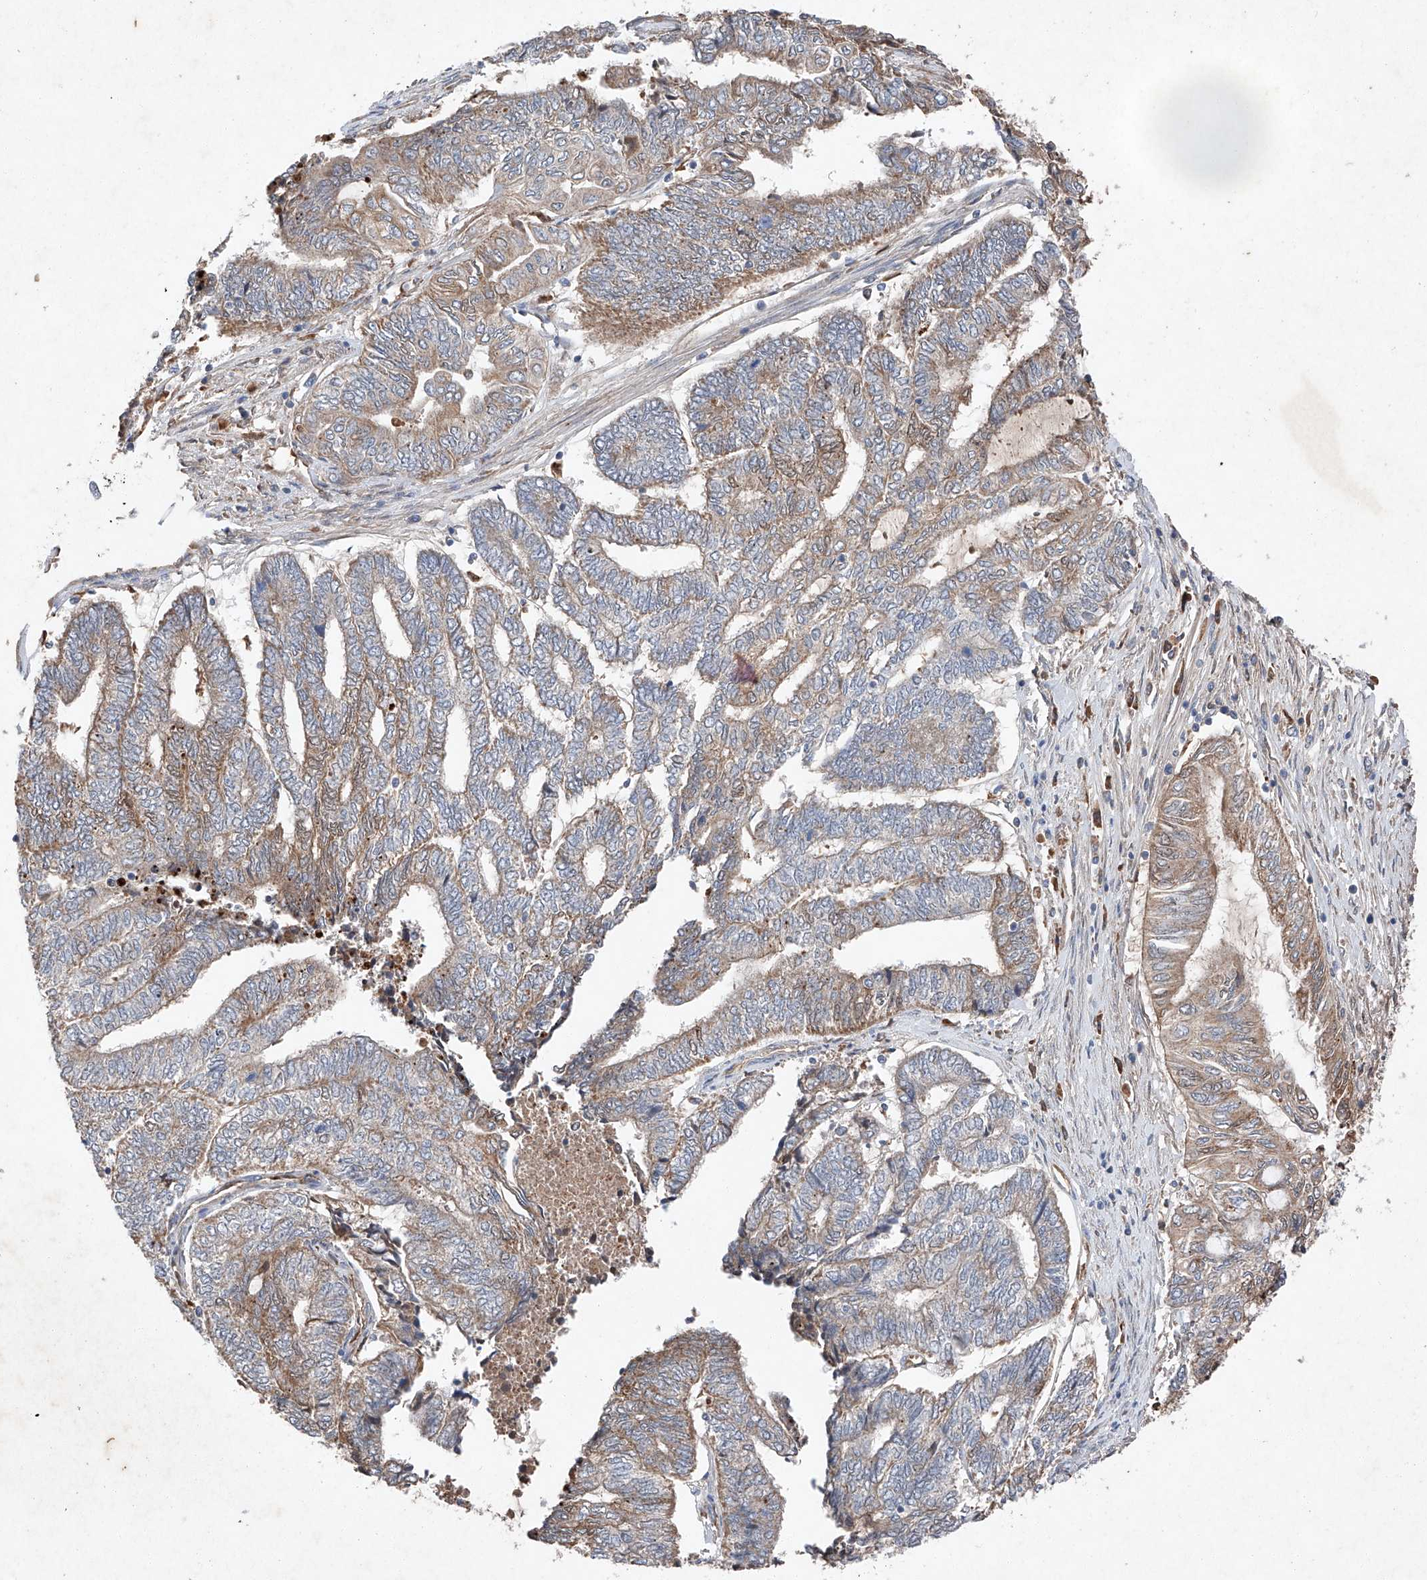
{"staining": {"intensity": "moderate", "quantity": "25%-75%", "location": "cytoplasmic/membranous"}, "tissue": "endometrial cancer", "cell_type": "Tumor cells", "image_type": "cancer", "snomed": [{"axis": "morphology", "description": "Adenocarcinoma, NOS"}, {"axis": "topography", "description": "Uterus"}, {"axis": "topography", "description": "Endometrium"}], "caption": "Moderate cytoplasmic/membranous protein positivity is present in about 25%-75% of tumor cells in endometrial cancer.", "gene": "RUSC1", "patient": {"sex": "female", "age": 70}}